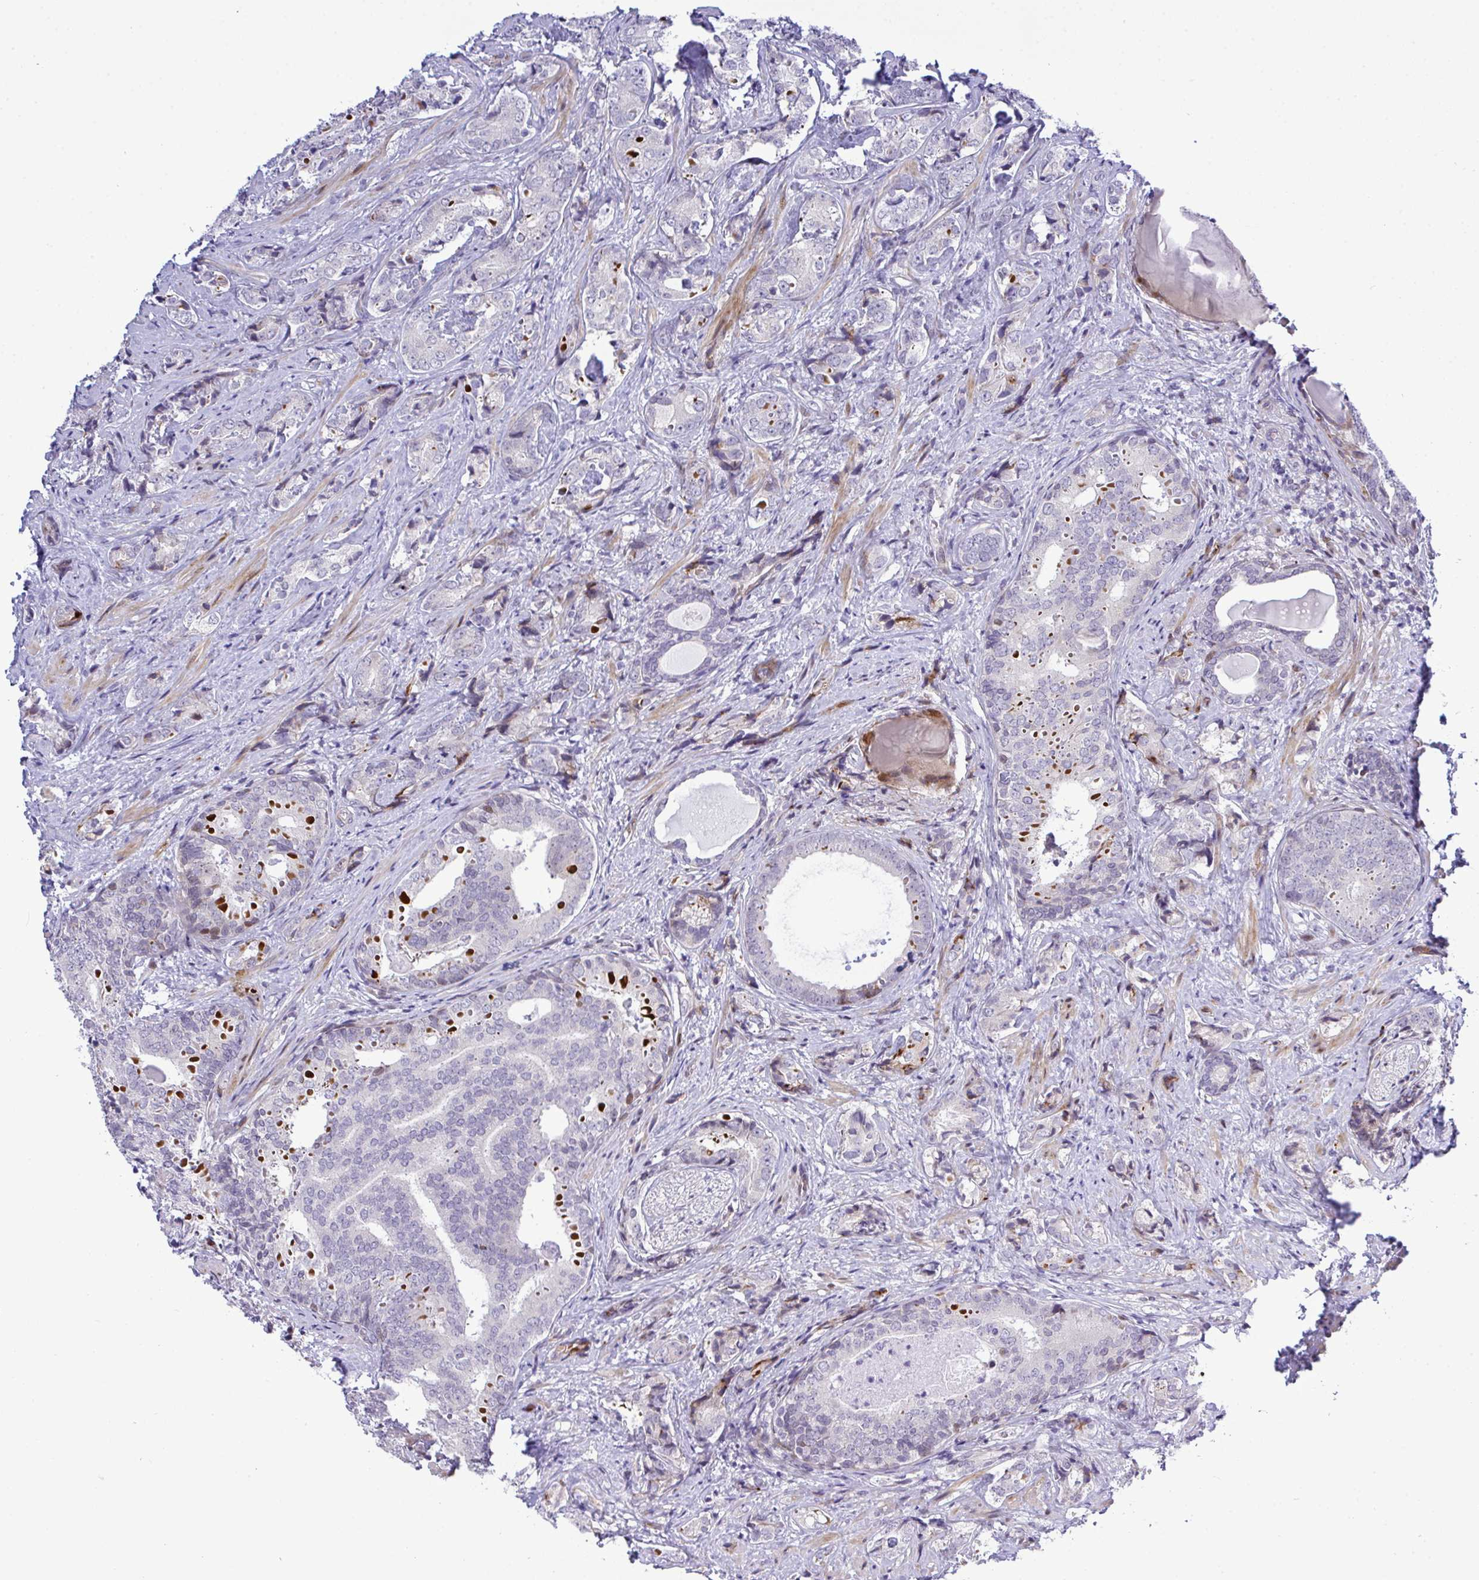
{"staining": {"intensity": "negative", "quantity": "none", "location": "none"}, "tissue": "prostate cancer", "cell_type": "Tumor cells", "image_type": "cancer", "snomed": [{"axis": "morphology", "description": "Adenocarcinoma, High grade"}, {"axis": "topography", "description": "Prostate"}], "caption": "The histopathology image exhibits no significant staining in tumor cells of prostate cancer (high-grade adenocarcinoma).", "gene": "CASTOR2", "patient": {"sex": "male", "age": 62}}